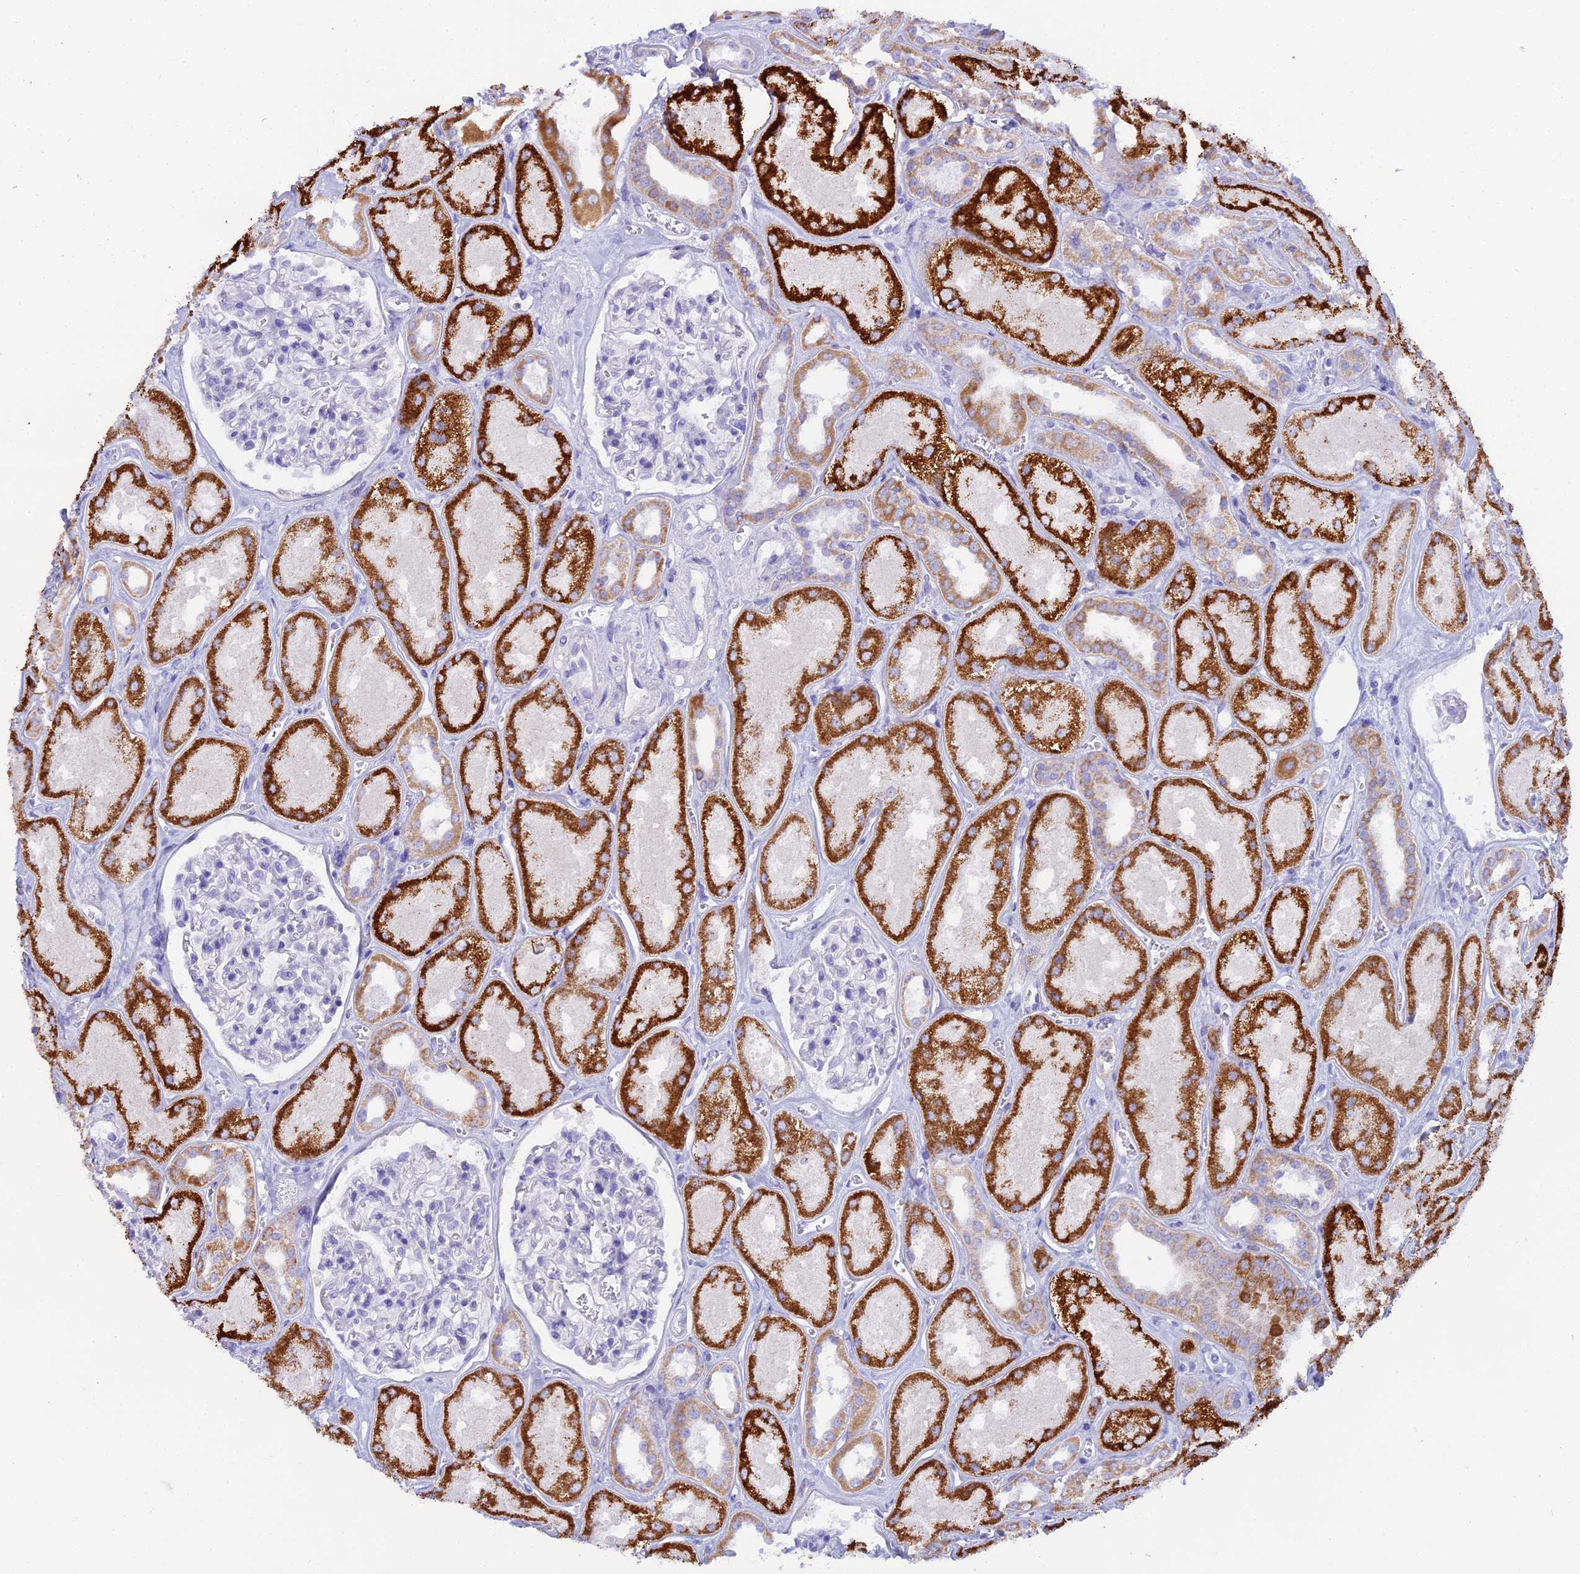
{"staining": {"intensity": "negative", "quantity": "none", "location": "none"}, "tissue": "kidney", "cell_type": "Cells in glomeruli", "image_type": "normal", "snomed": [{"axis": "morphology", "description": "Normal tissue, NOS"}, {"axis": "morphology", "description": "Adenocarcinoma, NOS"}, {"axis": "topography", "description": "Kidney"}], "caption": "A high-resolution micrograph shows immunohistochemistry (IHC) staining of normal kidney, which shows no significant staining in cells in glomeruli.", "gene": "CGB1", "patient": {"sex": "female", "age": 68}}